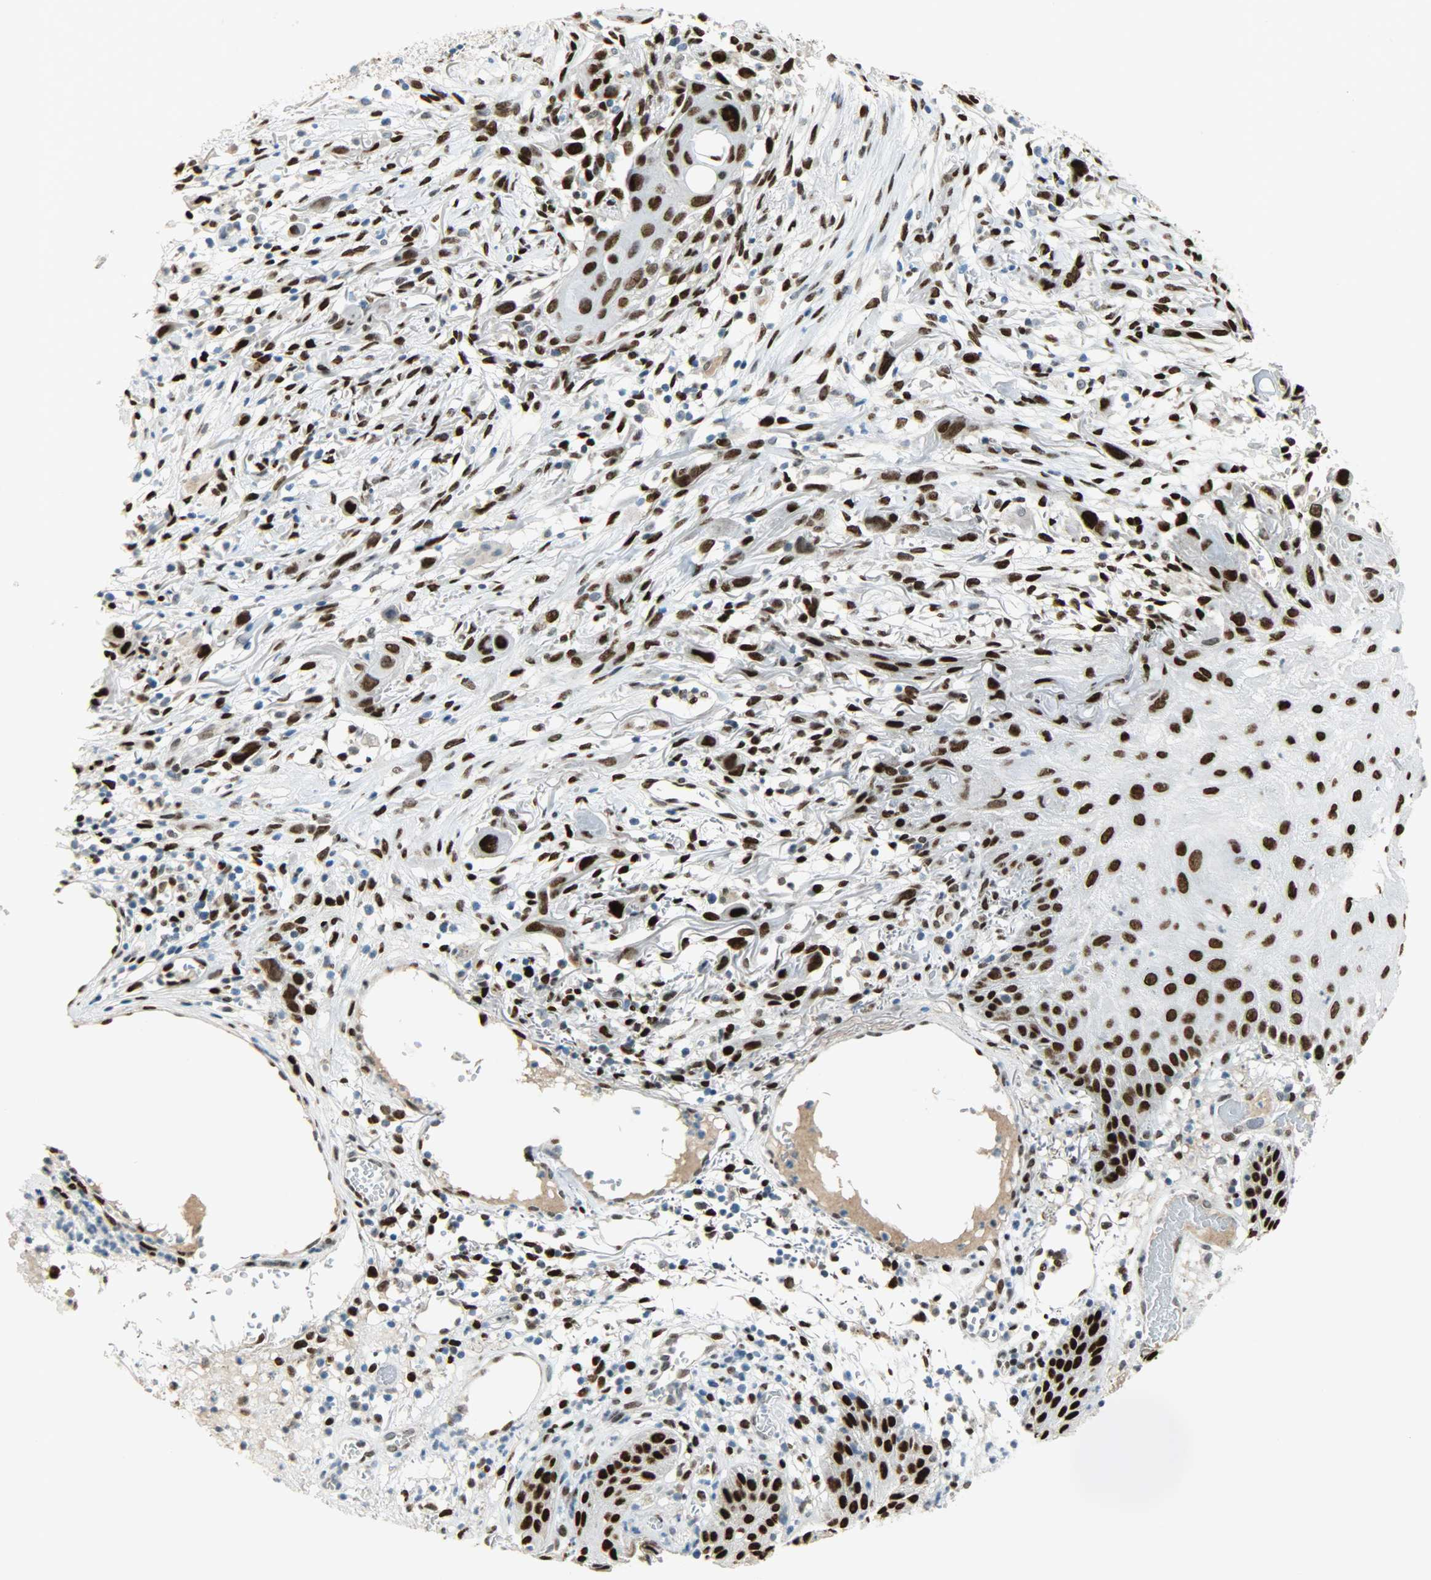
{"staining": {"intensity": "strong", "quantity": ">75%", "location": "nuclear"}, "tissue": "skin cancer", "cell_type": "Tumor cells", "image_type": "cancer", "snomed": [{"axis": "morphology", "description": "Normal tissue, NOS"}, {"axis": "morphology", "description": "Squamous cell carcinoma, NOS"}, {"axis": "topography", "description": "Skin"}], "caption": "Skin cancer tissue exhibits strong nuclear positivity in about >75% of tumor cells Nuclei are stained in blue.", "gene": "JUNB", "patient": {"sex": "female", "age": 59}}